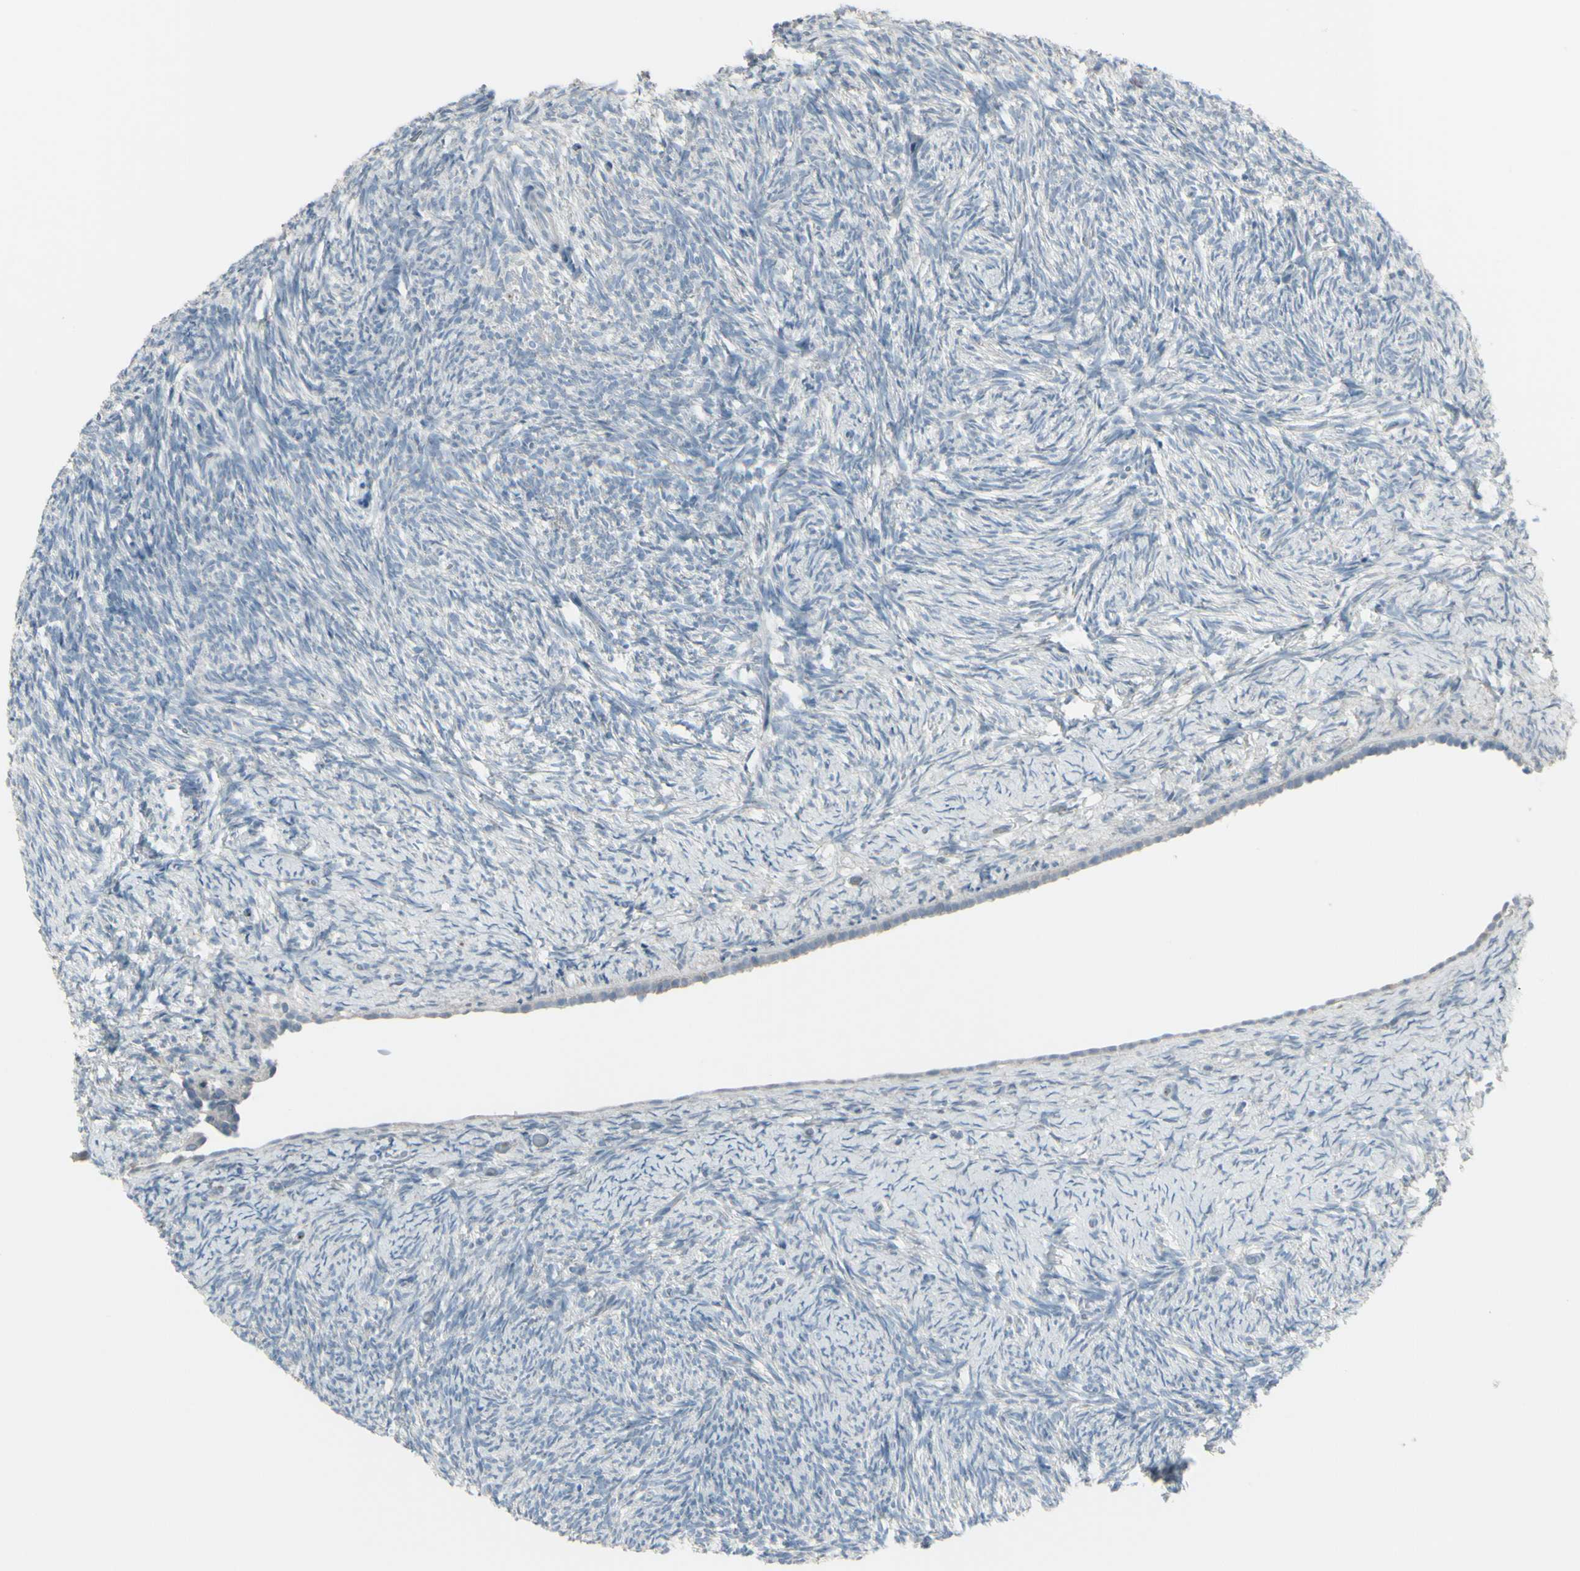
{"staining": {"intensity": "negative", "quantity": "none", "location": "none"}, "tissue": "ovary", "cell_type": "Ovarian stroma cells", "image_type": "normal", "snomed": [{"axis": "morphology", "description": "Normal tissue, NOS"}, {"axis": "topography", "description": "Ovary"}], "caption": "Immunohistochemistry (IHC) histopathology image of normal human ovary stained for a protein (brown), which demonstrates no staining in ovarian stroma cells. (Immunohistochemistry (IHC), brightfield microscopy, high magnification).", "gene": "CD79B", "patient": {"sex": "female", "age": 60}}